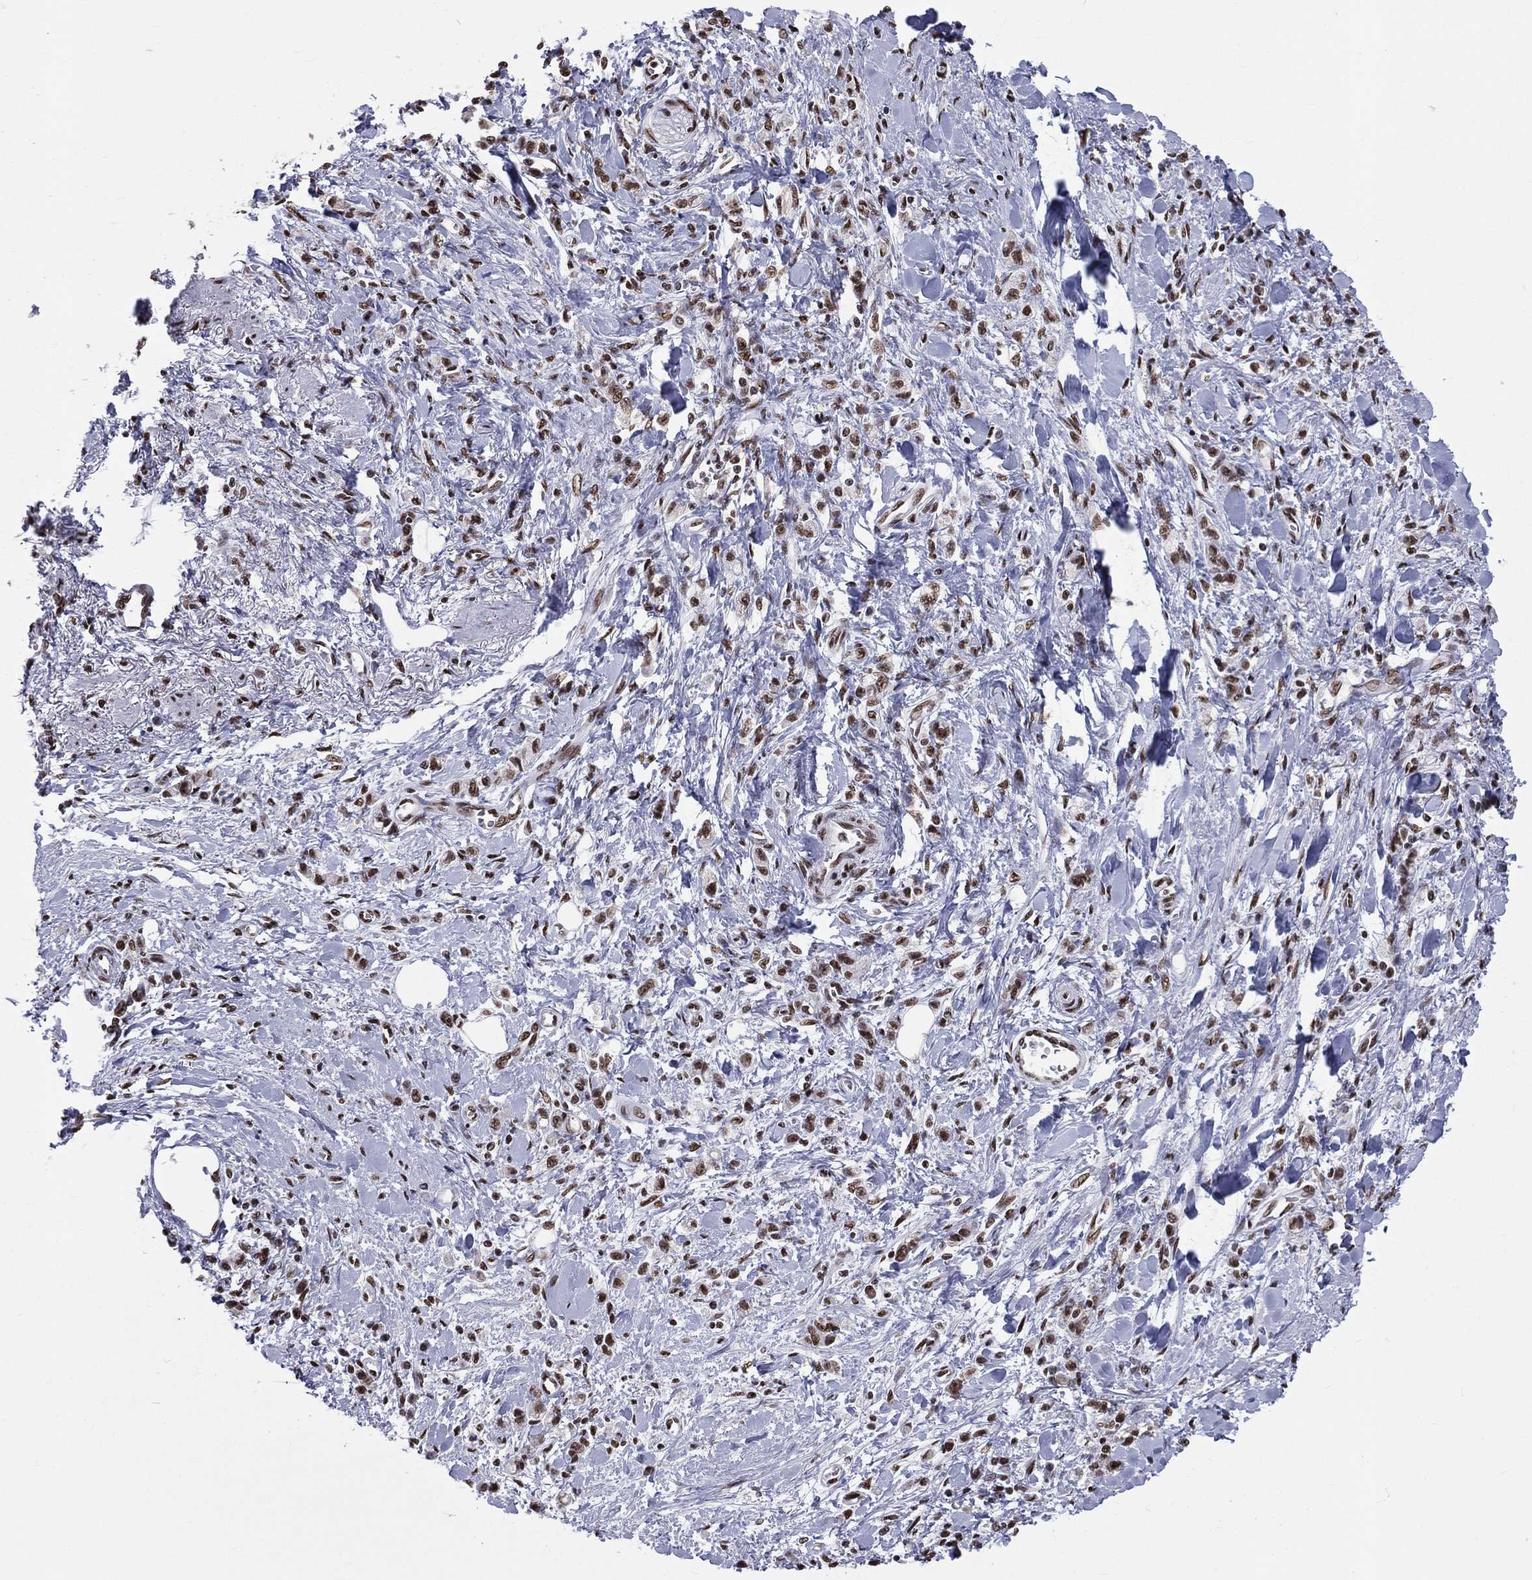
{"staining": {"intensity": "moderate", "quantity": "25%-75%", "location": "nuclear"}, "tissue": "stomach cancer", "cell_type": "Tumor cells", "image_type": "cancer", "snomed": [{"axis": "morphology", "description": "Adenocarcinoma, NOS"}, {"axis": "topography", "description": "Stomach"}], "caption": "Moderate nuclear protein expression is present in approximately 25%-75% of tumor cells in adenocarcinoma (stomach). (Brightfield microscopy of DAB IHC at high magnification).", "gene": "ZNF7", "patient": {"sex": "male", "age": 77}}